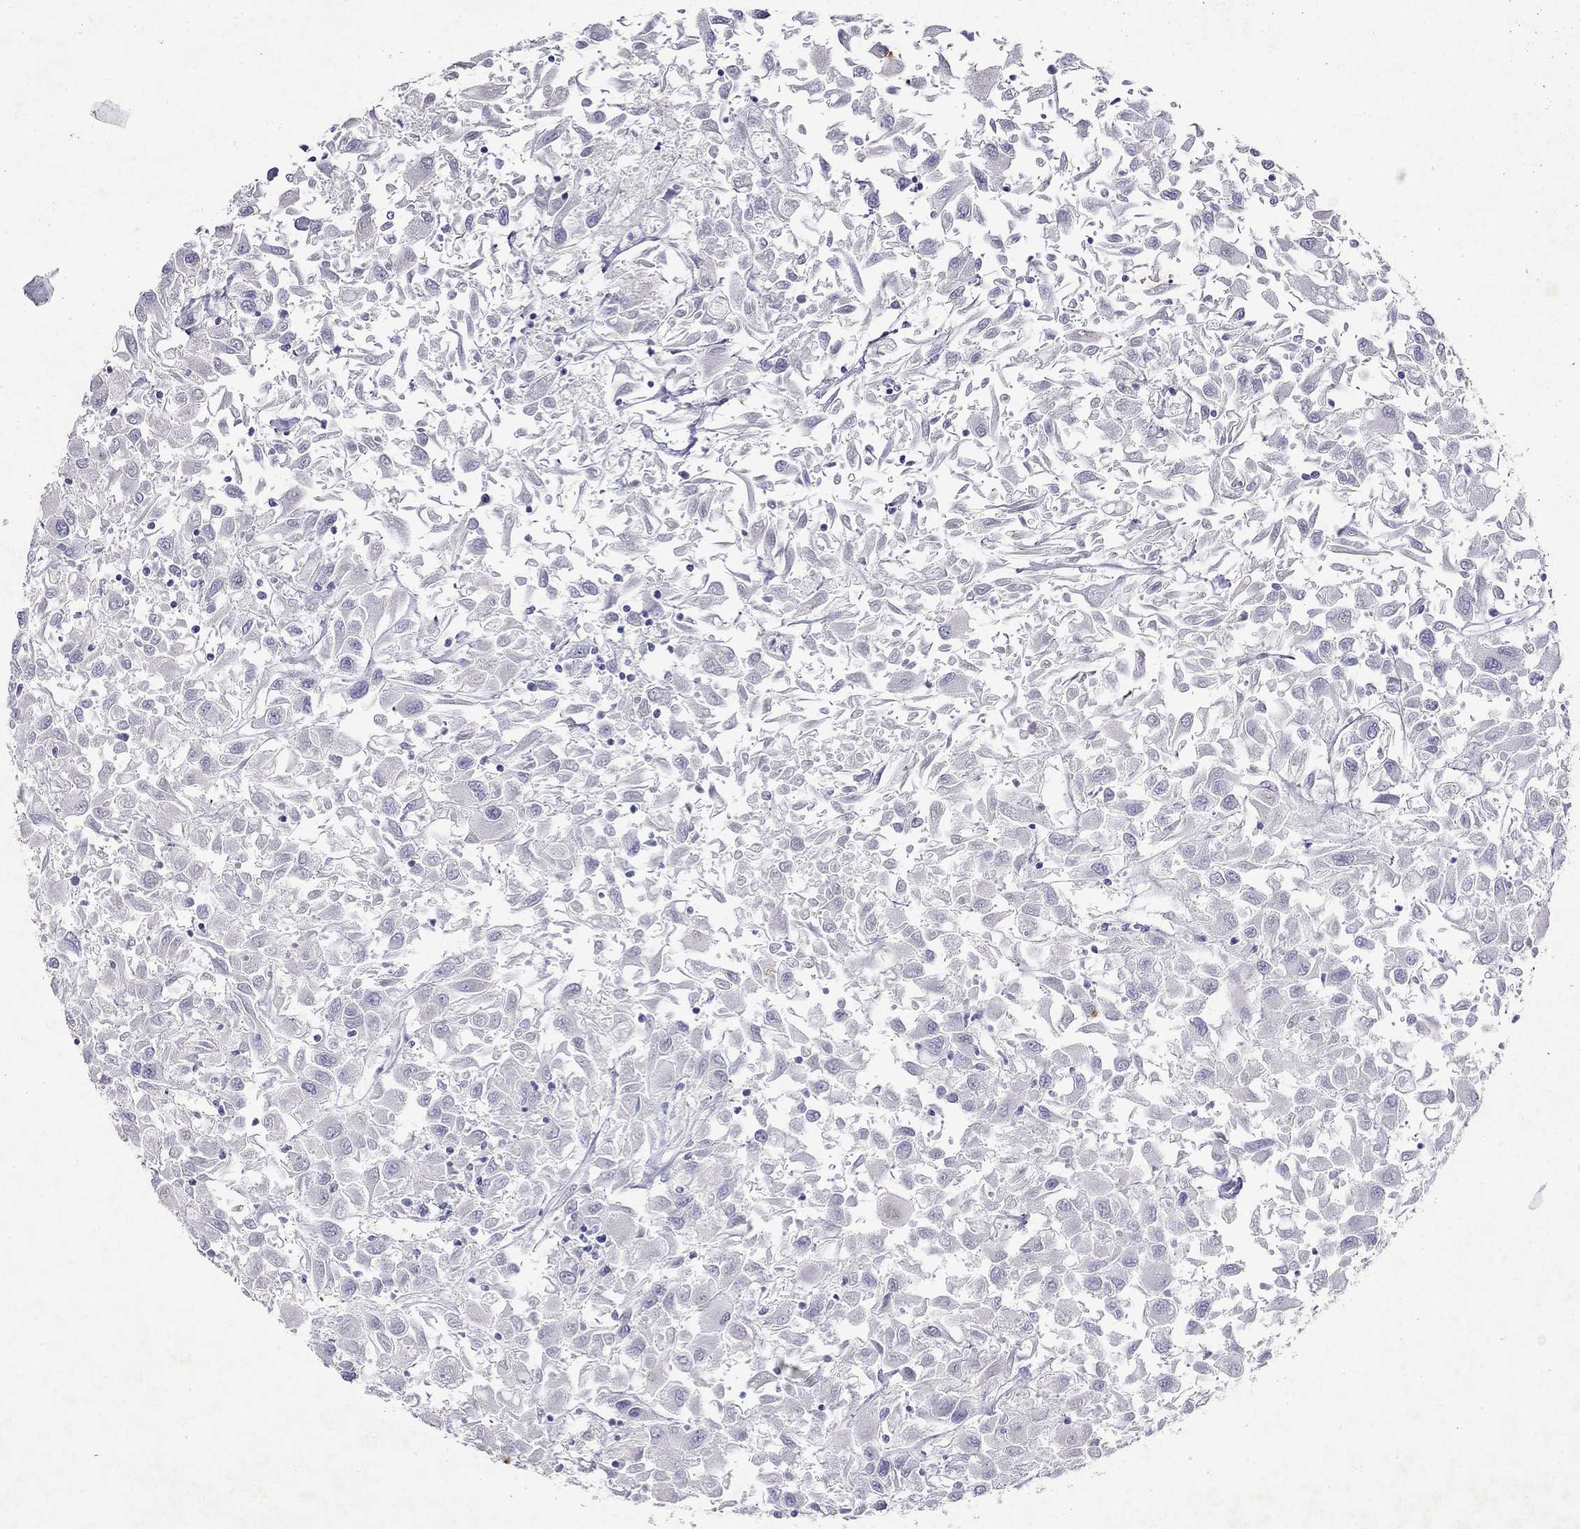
{"staining": {"intensity": "negative", "quantity": "none", "location": "none"}, "tissue": "renal cancer", "cell_type": "Tumor cells", "image_type": "cancer", "snomed": [{"axis": "morphology", "description": "Adenocarcinoma, NOS"}, {"axis": "topography", "description": "Kidney"}], "caption": "Immunohistochemistry (IHC) of adenocarcinoma (renal) reveals no positivity in tumor cells.", "gene": "GNAT3", "patient": {"sex": "female", "age": 76}}